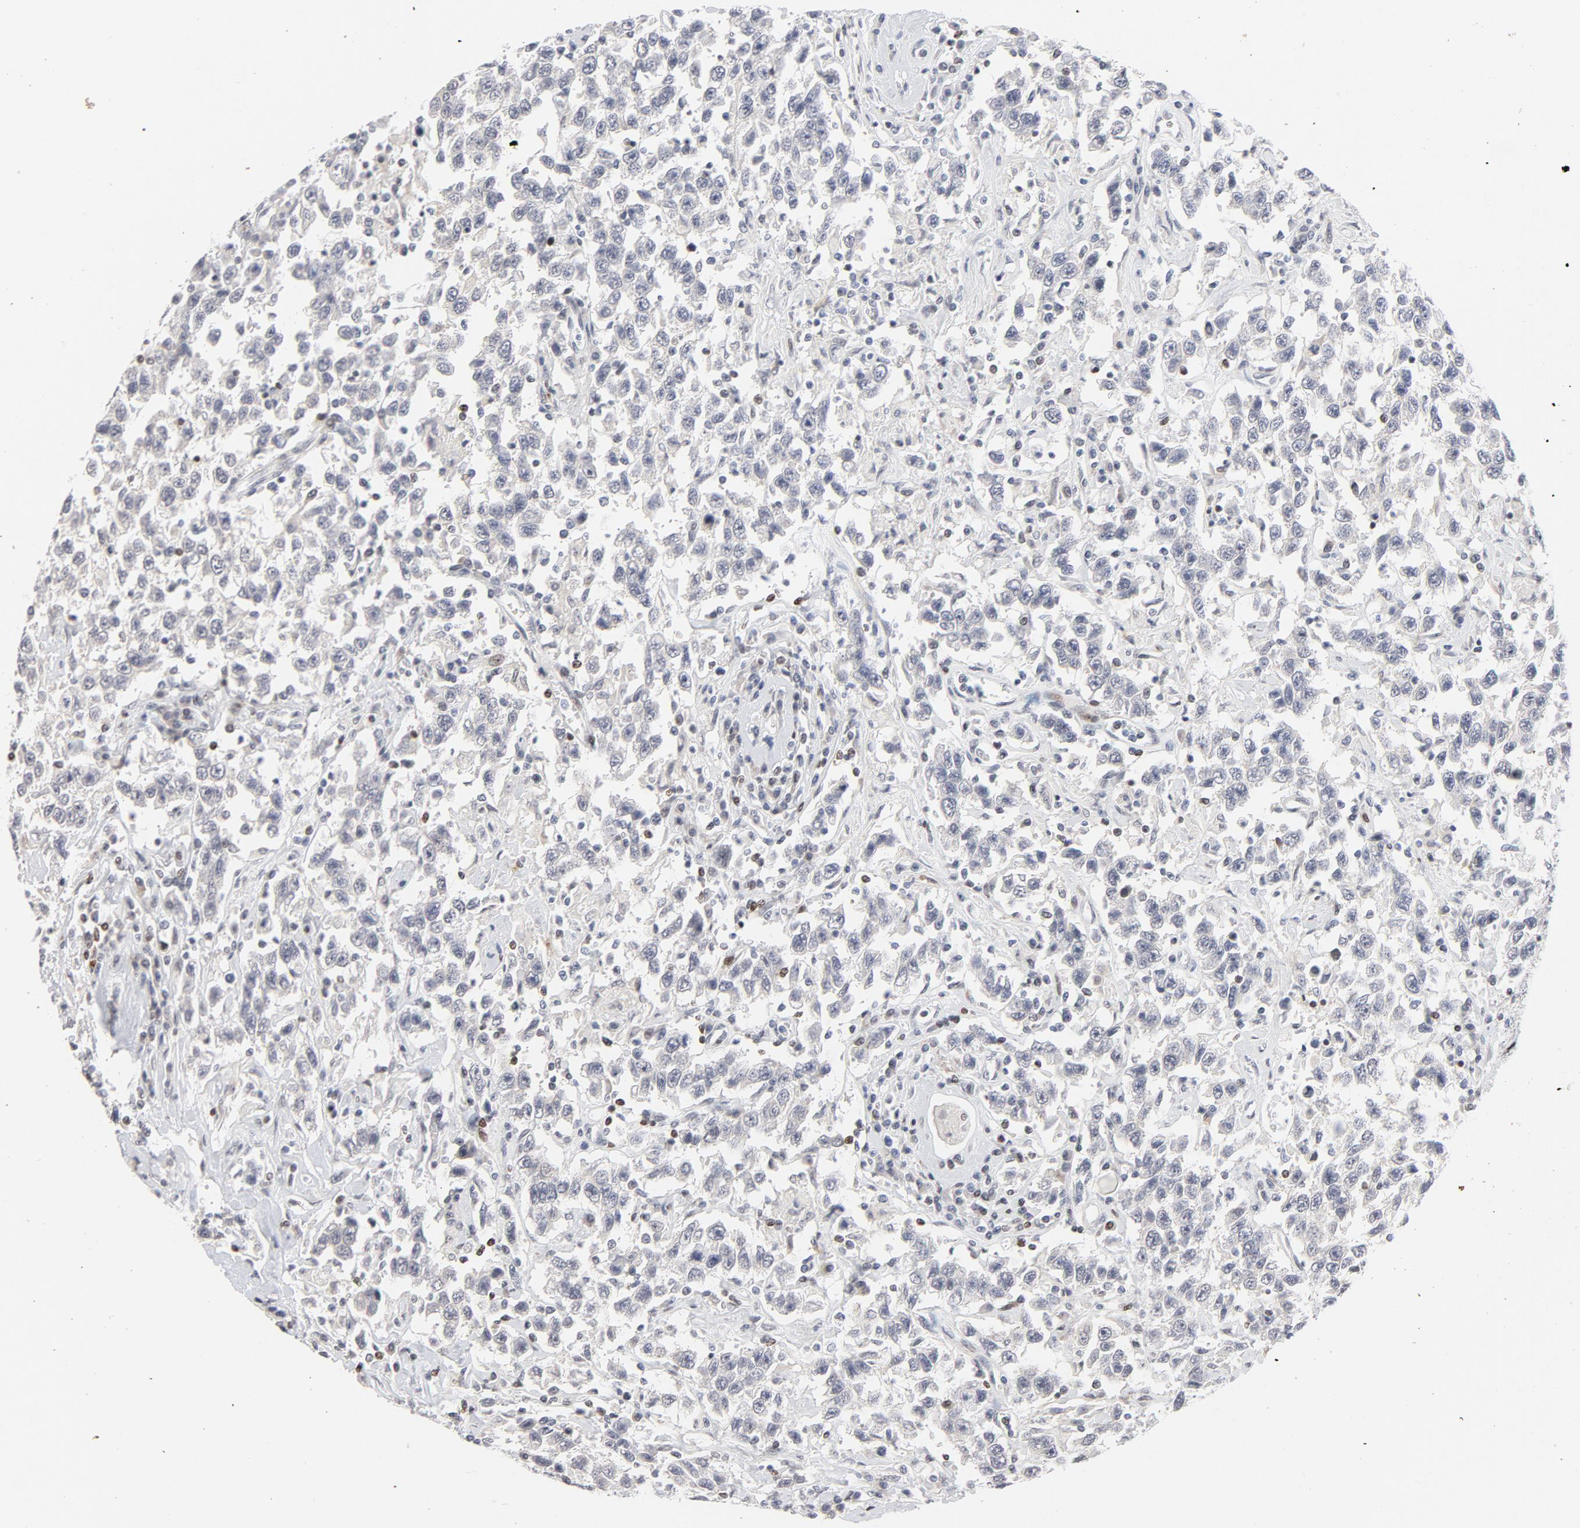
{"staining": {"intensity": "negative", "quantity": "none", "location": "none"}, "tissue": "testis cancer", "cell_type": "Tumor cells", "image_type": "cancer", "snomed": [{"axis": "morphology", "description": "Seminoma, NOS"}, {"axis": "topography", "description": "Testis"}], "caption": "Histopathology image shows no protein expression in tumor cells of testis cancer (seminoma) tissue.", "gene": "NFIC", "patient": {"sex": "male", "age": 41}}